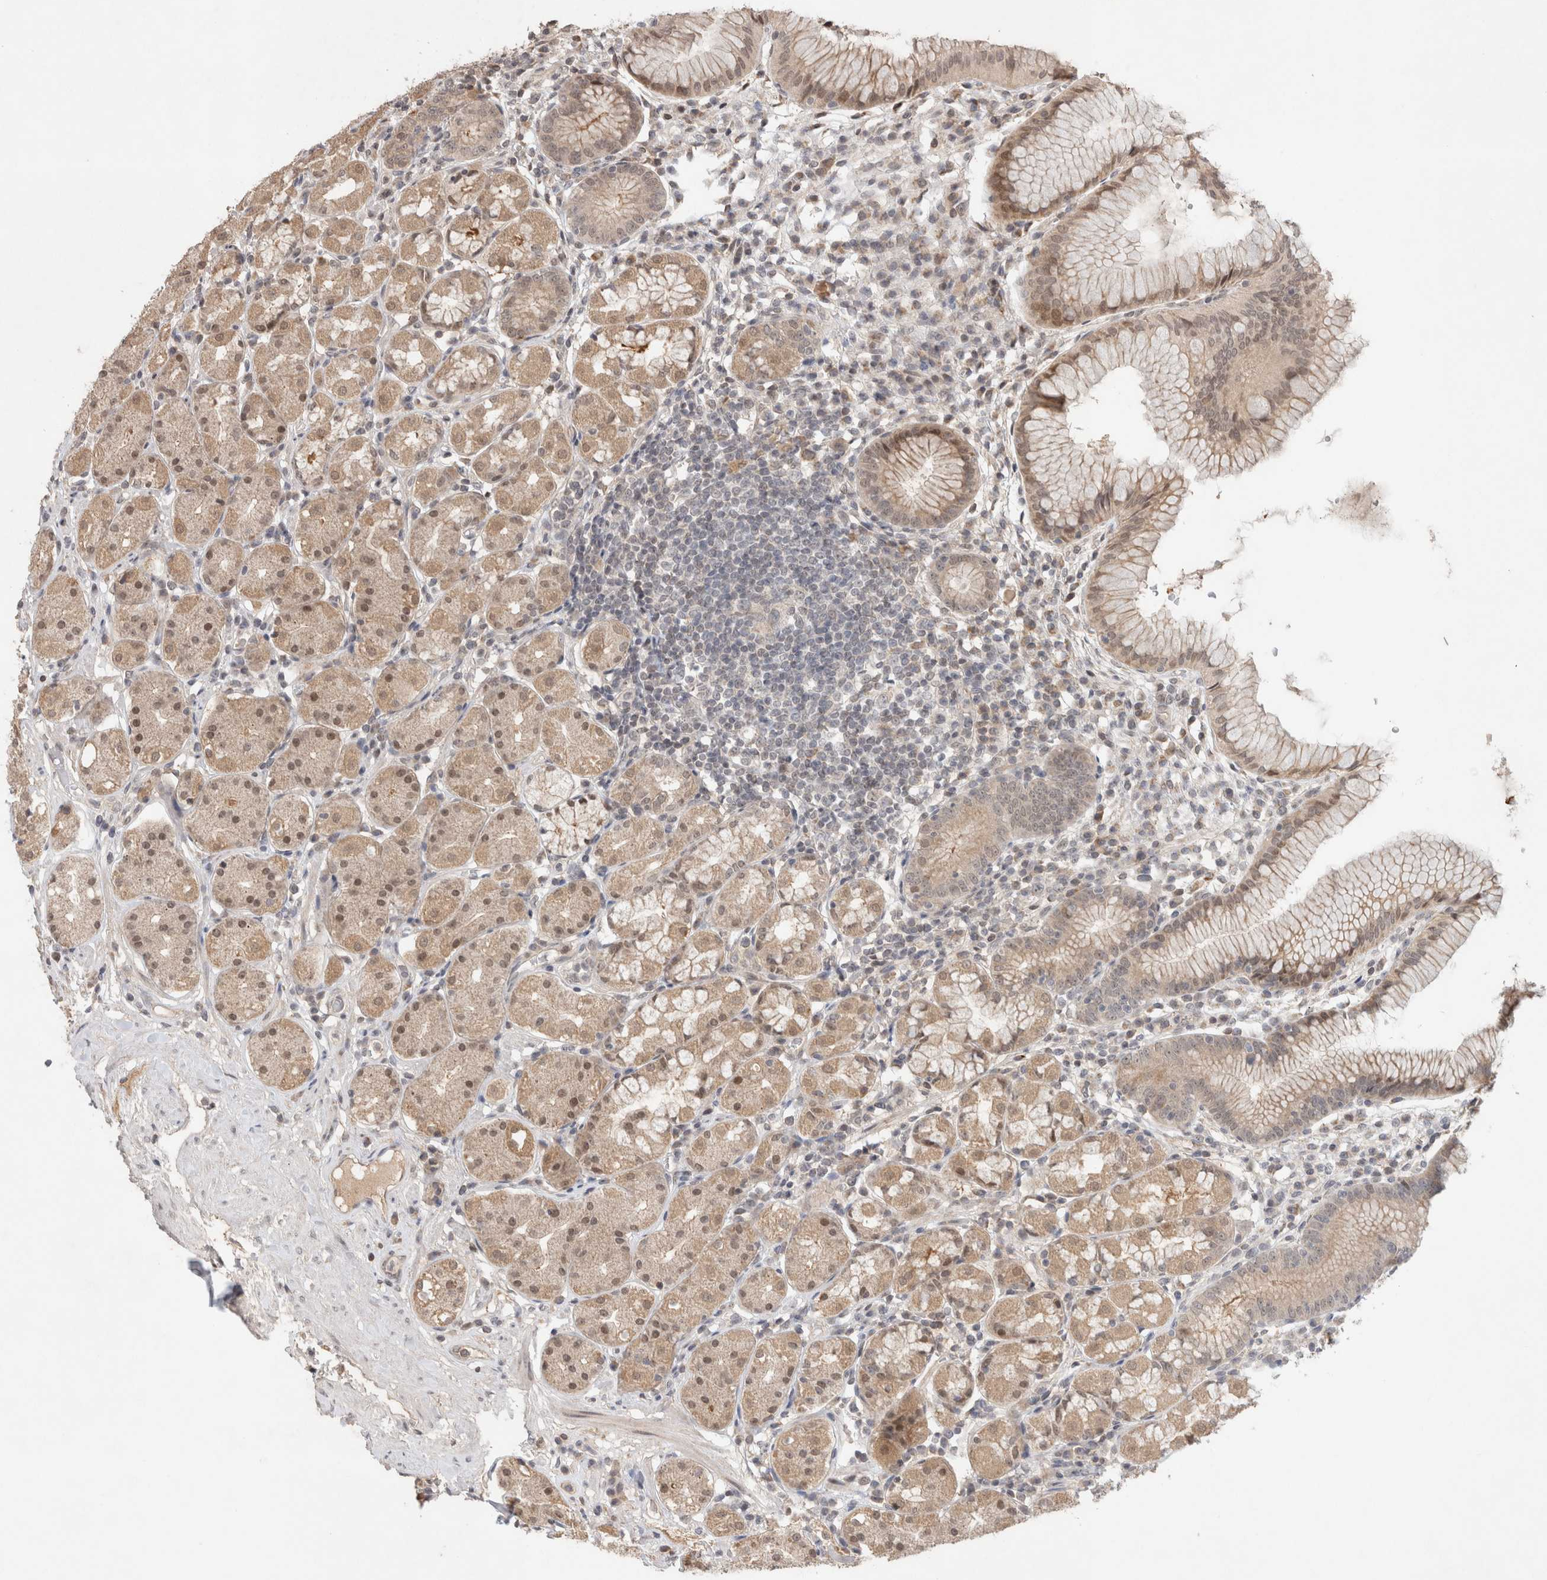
{"staining": {"intensity": "weak", "quantity": "25%-75%", "location": "cytoplasmic/membranous,nuclear"}, "tissue": "stomach", "cell_type": "Glandular cells", "image_type": "normal", "snomed": [{"axis": "morphology", "description": "Normal tissue, NOS"}, {"axis": "topography", "description": "Stomach, lower"}], "caption": "Protein expression analysis of benign stomach demonstrates weak cytoplasmic/membranous,nuclear positivity in about 25%-75% of glandular cells. Immunohistochemistry stains the protein of interest in brown and the nuclei are stained blue.", "gene": "SYDE2", "patient": {"sex": "female", "age": 56}}